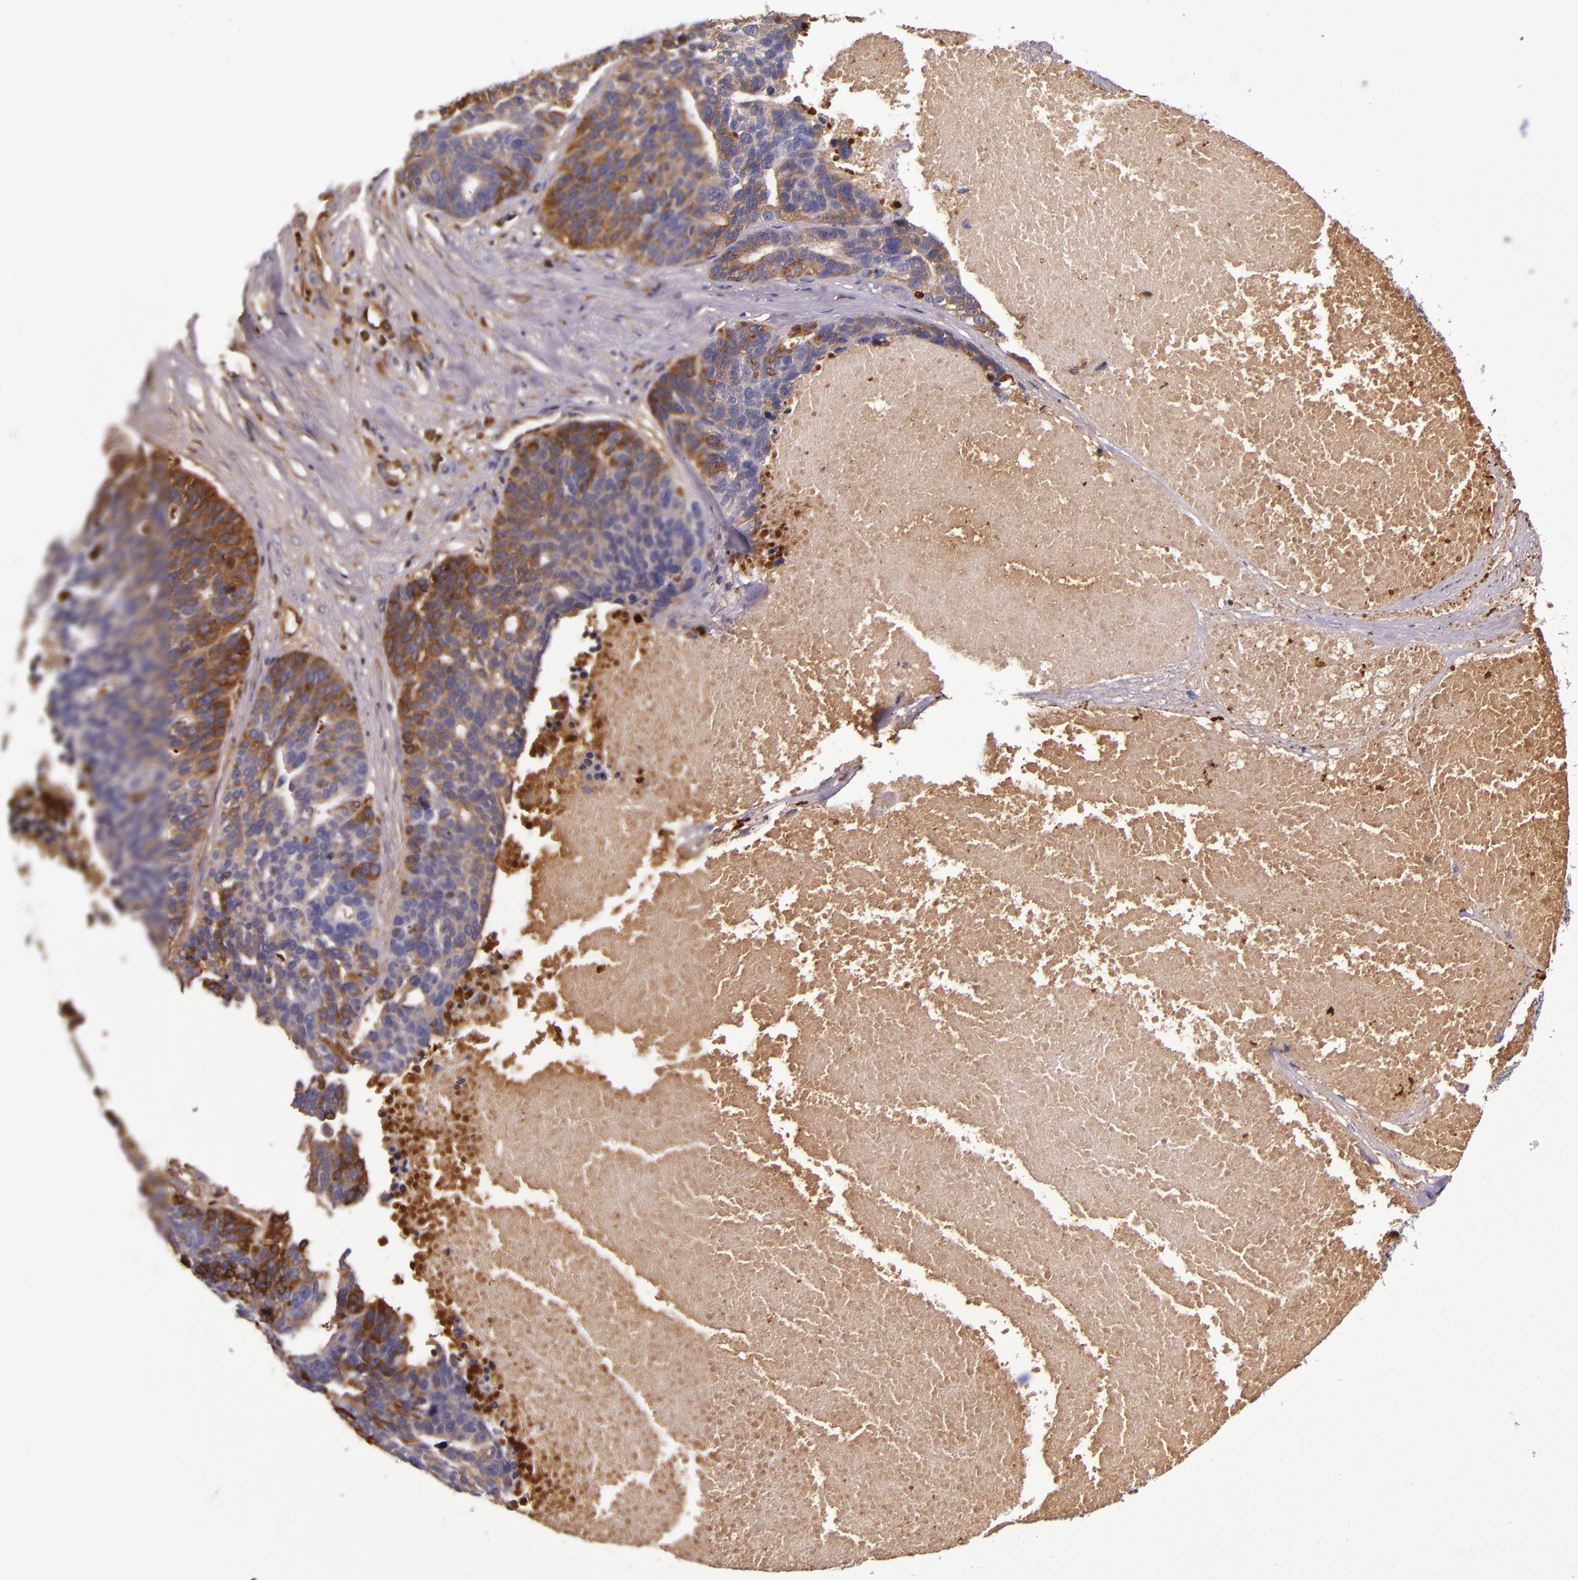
{"staining": {"intensity": "moderate", "quantity": "25%-75%", "location": "cytoplasmic/membranous"}, "tissue": "ovarian cancer", "cell_type": "Tumor cells", "image_type": "cancer", "snomed": [{"axis": "morphology", "description": "Cystadenocarcinoma, serous, NOS"}, {"axis": "topography", "description": "Ovary"}], "caption": "Ovarian cancer (serous cystadenocarcinoma) stained with a protein marker displays moderate staining in tumor cells.", "gene": "CLEC3B", "patient": {"sex": "female", "age": 59}}